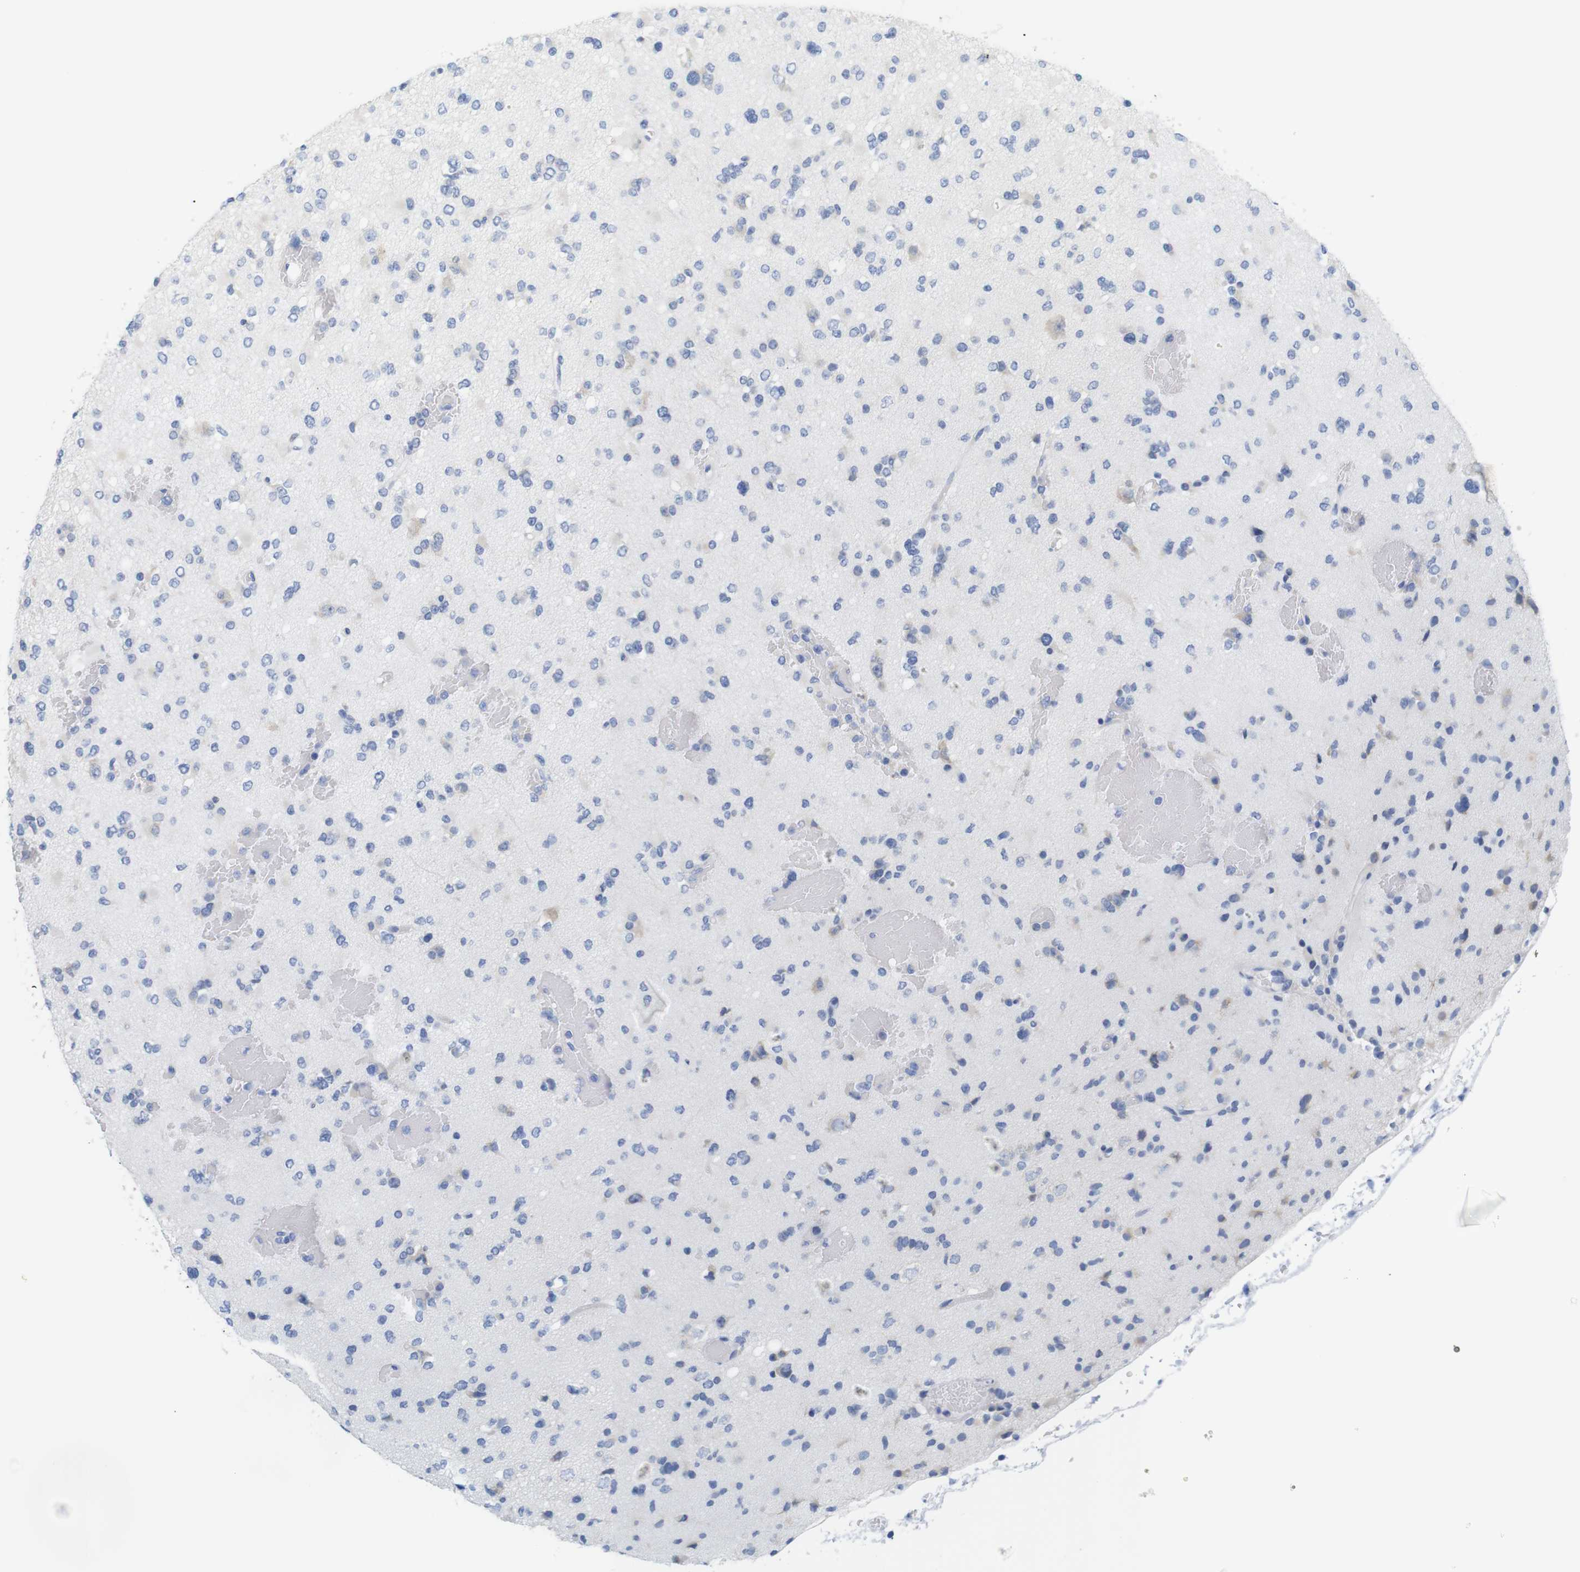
{"staining": {"intensity": "negative", "quantity": "none", "location": "none"}, "tissue": "glioma", "cell_type": "Tumor cells", "image_type": "cancer", "snomed": [{"axis": "morphology", "description": "Glioma, malignant, Low grade"}, {"axis": "topography", "description": "Brain"}], "caption": "Immunohistochemistry (IHC) image of neoplastic tissue: malignant glioma (low-grade) stained with DAB reveals no significant protein positivity in tumor cells.", "gene": "NEBL", "patient": {"sex": "female", "age": 22}}